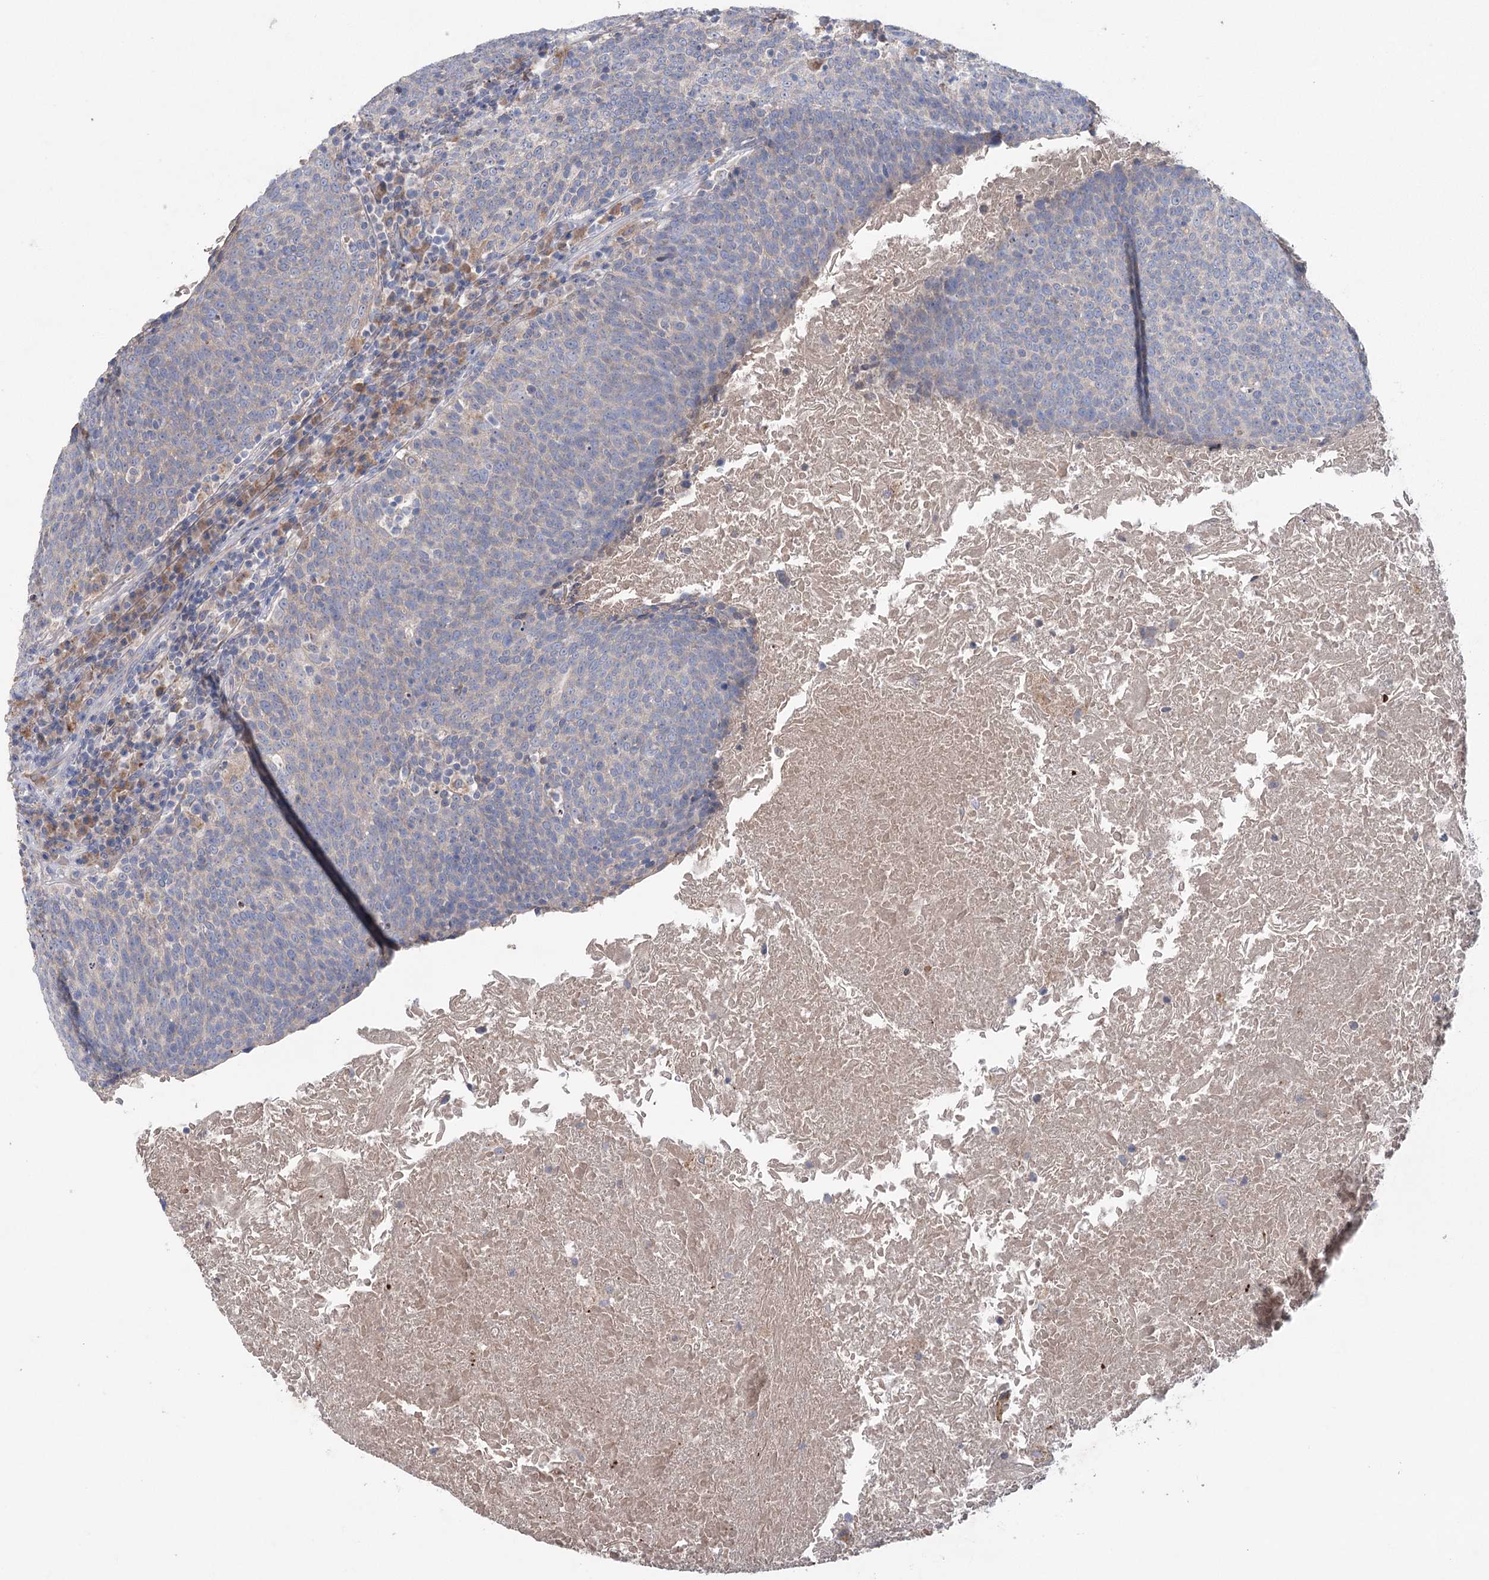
{"staining": {"intensity": "negative", "quantity": "none", "location": "none"}, "tissue": "head and neck cancer", "cell_type": "Tumor cells", "image_type": "cancer", "snomed": [{"axis": "morphology", "description": "Squamous cell carcinoma, NOS"}, {"axis": "morphology", "description": "Squamous cell carcinoma, metastatic, NOS"}, {"axis": "topography", "description": "Lymph node"}, {"axis": "topography", "description": "Head-Neck"}], "caption": "Head and neck cancer was stained to show a protein in brown. There is no significant expression in tumor cells.", "gene": "MTCH2", "patient": {"sex": "male", "age": 62}}